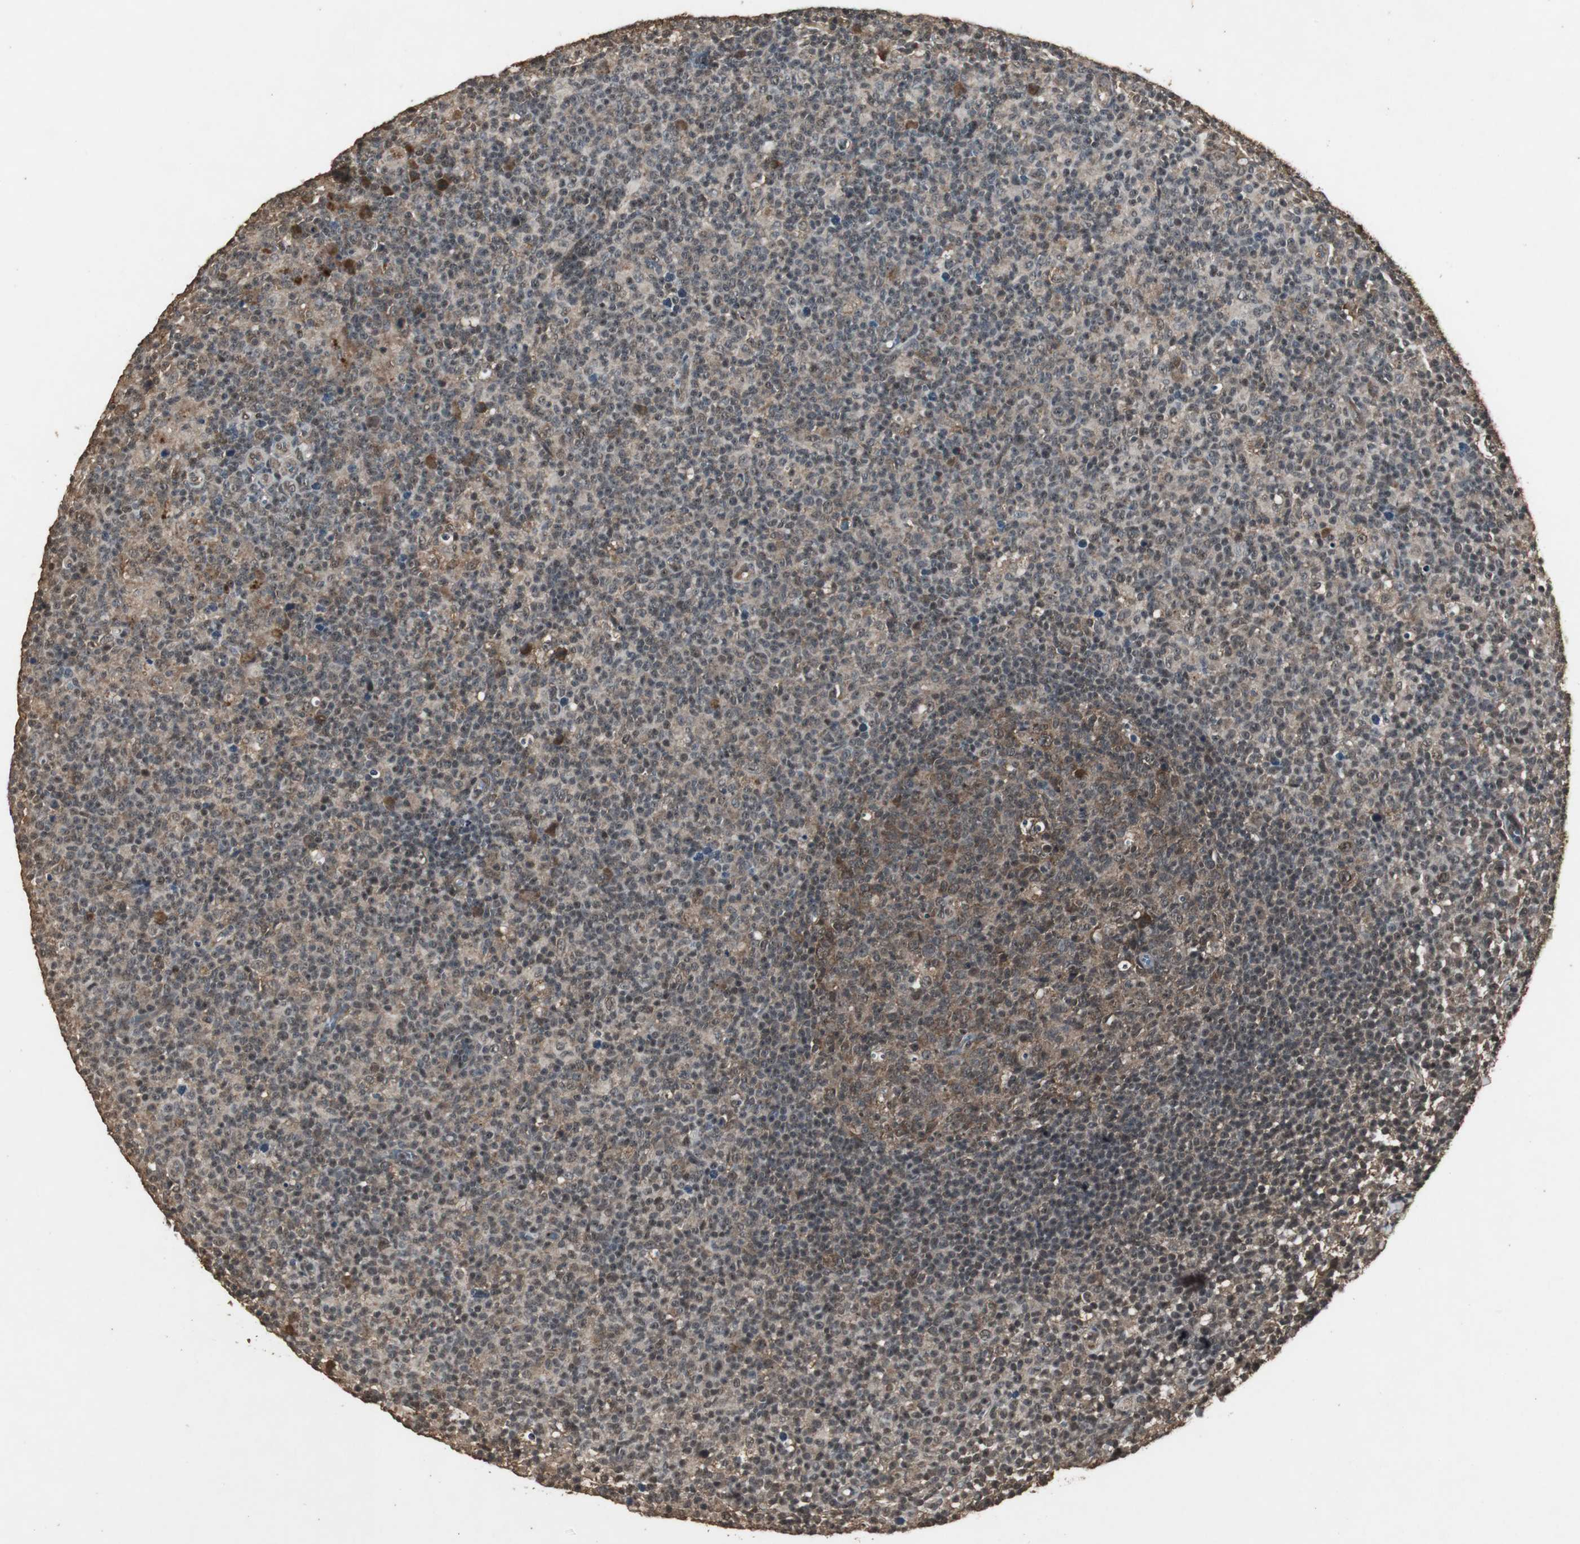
{"staining": {"intensity": "moderate", "quantity": ">75%", "location": "cytoplasmic/membranous,nuclear"}, "tissue": "lymph node", "cell_type": "Germinal center cells", "image_type": "normal", "snomed": [{"axis": "morphology", "description": "Normal tissue, NOS"}, {"axis": "morphology", "description": "Inflammation, NOS"}, {"axis": "topography", "description": "Lymph node"}], "caption": "Immunohistochemistry staining of unremarkable lymph node, which exhibits medium levels of moderate cytoplasmic/membranous,nuclear staining in about >75% of germinal center cells indicating moderate cytoplasmic/membranous,nuclear protein positivity. The staining was performed using DAB (3,3'-diaminobenzidine) (brown) for protein detection and nuclei were counterstained in hematoxylin (blue).", "gene": "EMX1", "patient": {"sex": "male", "age": 55}}